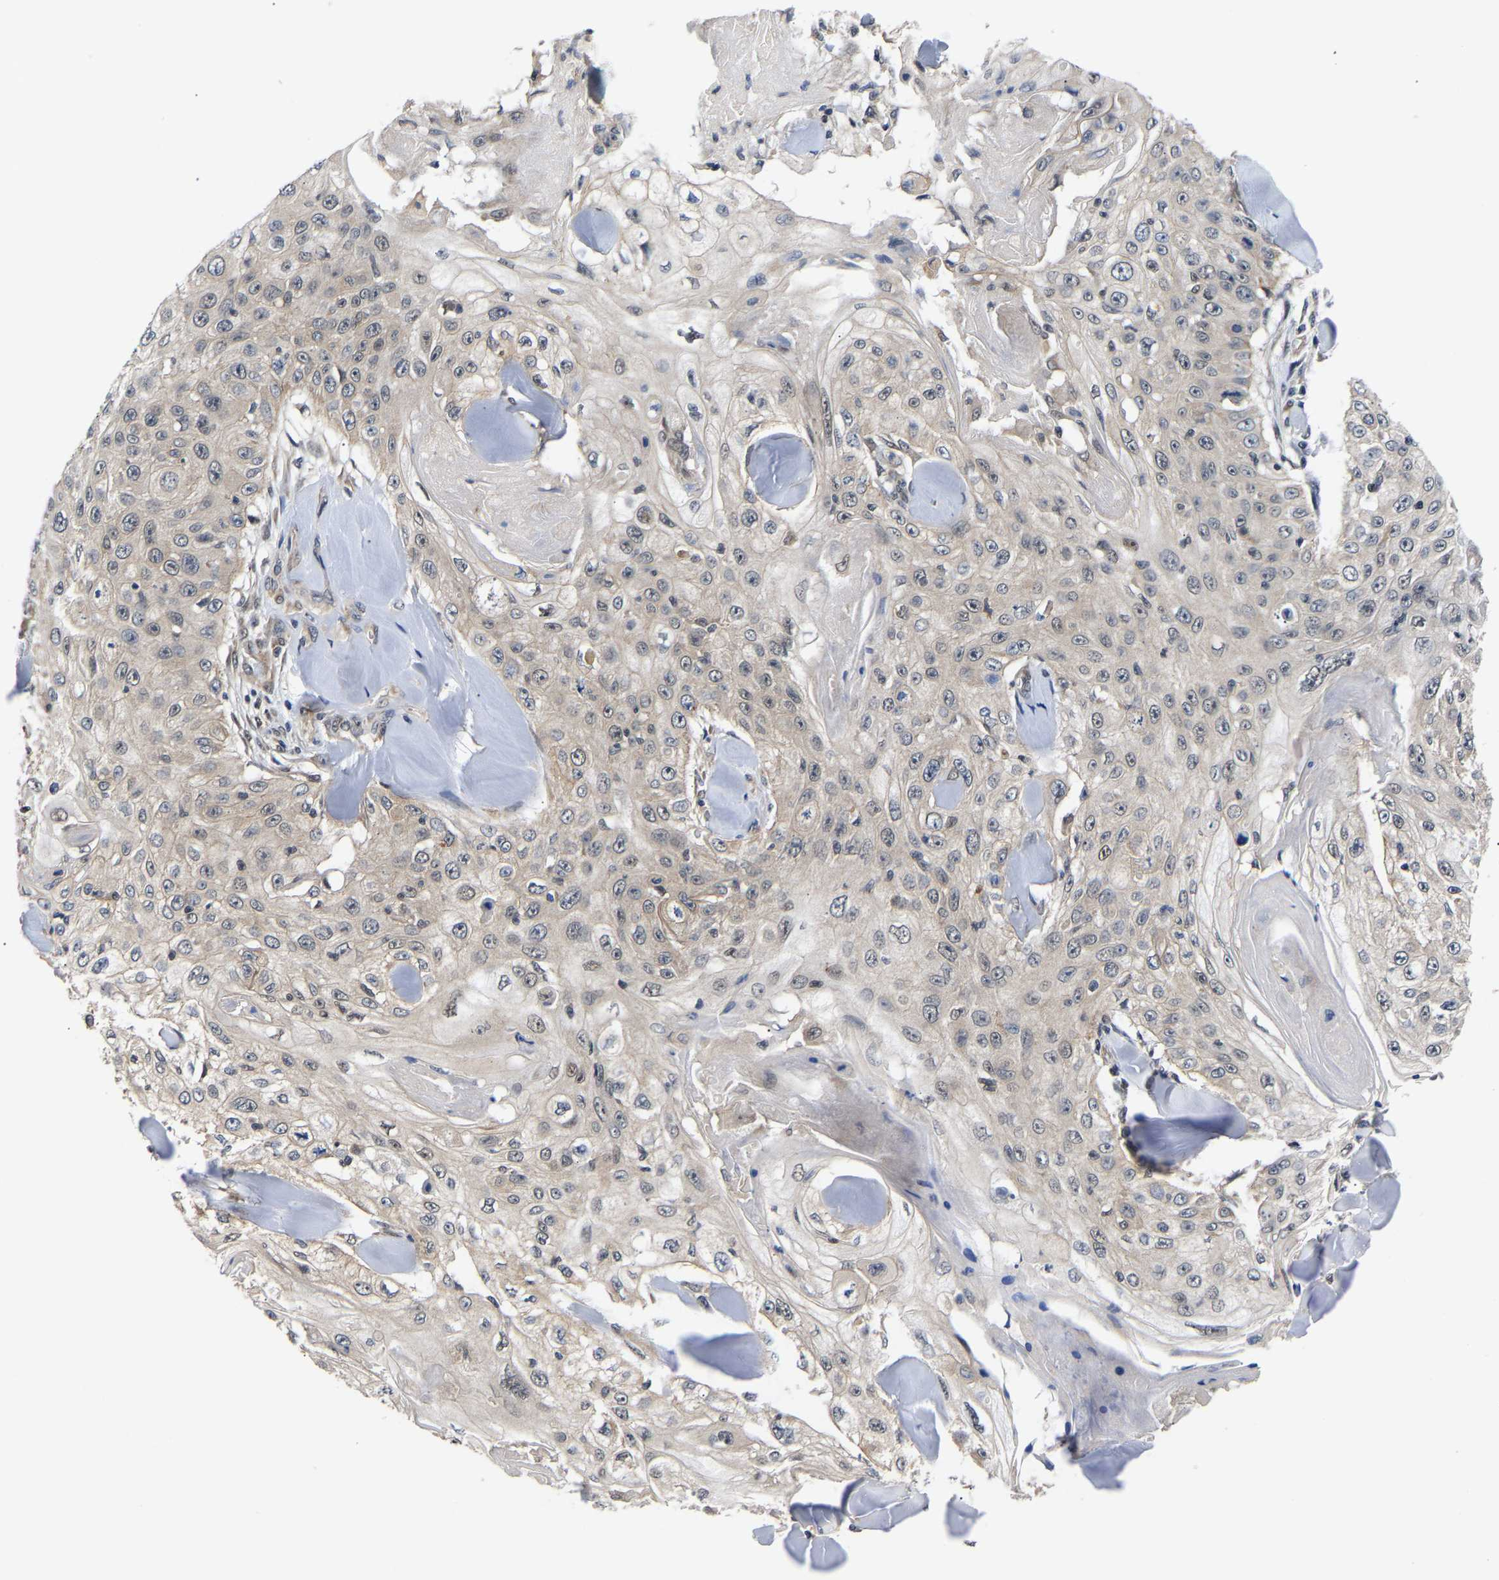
{"staining": {"intensity": "weak", "quantity": "<25%", "location": "cytoplasmic/membranous"}, "tissue": "skin cancer", "cell_type": "Tumor cells", "image_type": "cancer", "snomed": [{"axis": "morphology", "description": "Squamous cell carcinoma, NOS"}, {"axis": "topography", "description": "Skin"}], "caption": "Skin cancer (squamous cell carcinoma) was stained to show a protein in brown. There is no significant staining in tumor cells.", "gene": "METTL16", "patient": {"sex": "male", "age": 86}}